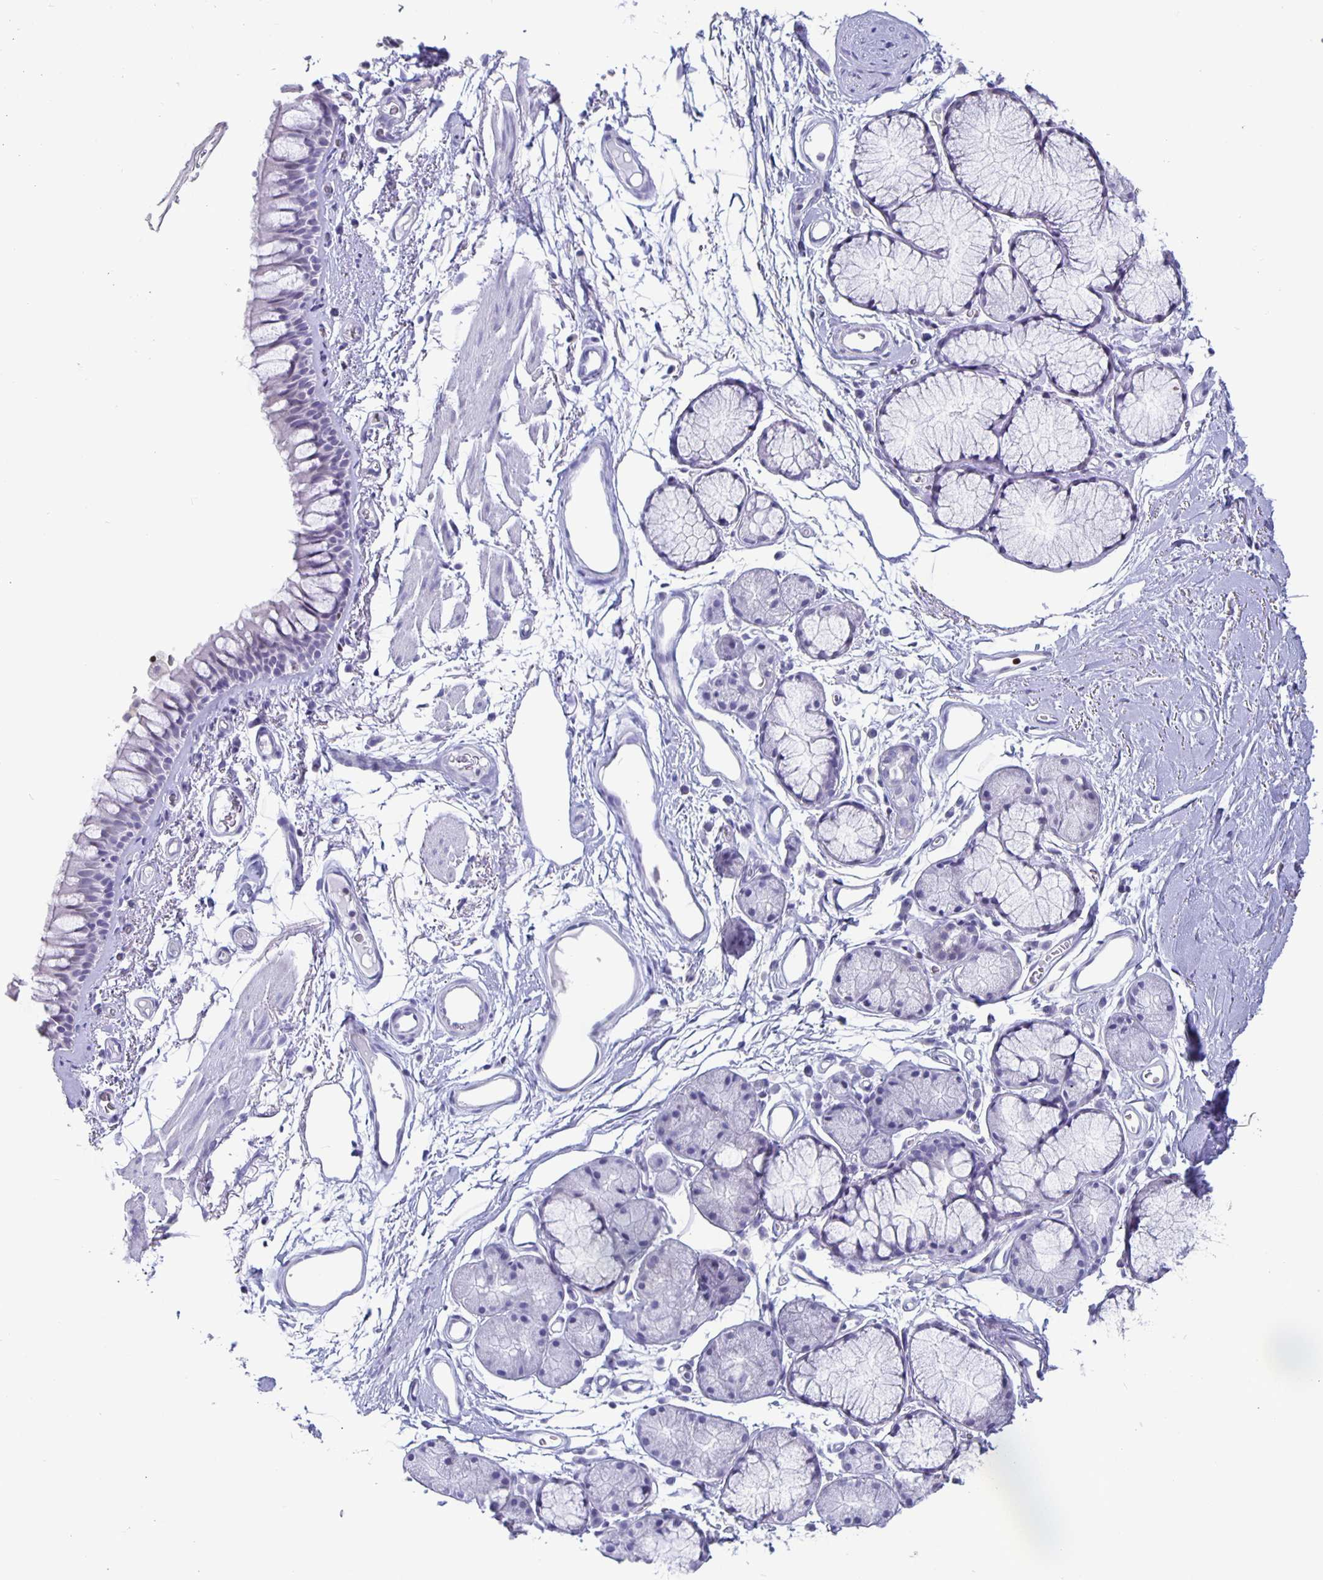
{"staining": {"intensity": "negative", "quantity": "none", "location": "none"}, "tissue": "bronchus", "cell_type": "Respiratory epithelial cells", "image_type": "normal", "snomed": [{"axis": "morphology", "description": "Normal tissue, NOS"}, {"axis": "topography", "description": "Cartilage tissue"}, {"axis": "topography", "description": "Bronchus"}], "caption": "IHC micrograph of normal human bronchus stained for a protein (brown), which displays no positivity in respiratory epithelial cells.", "gene": "SATB2", "patient": {"sex": "female", "age": 79}}